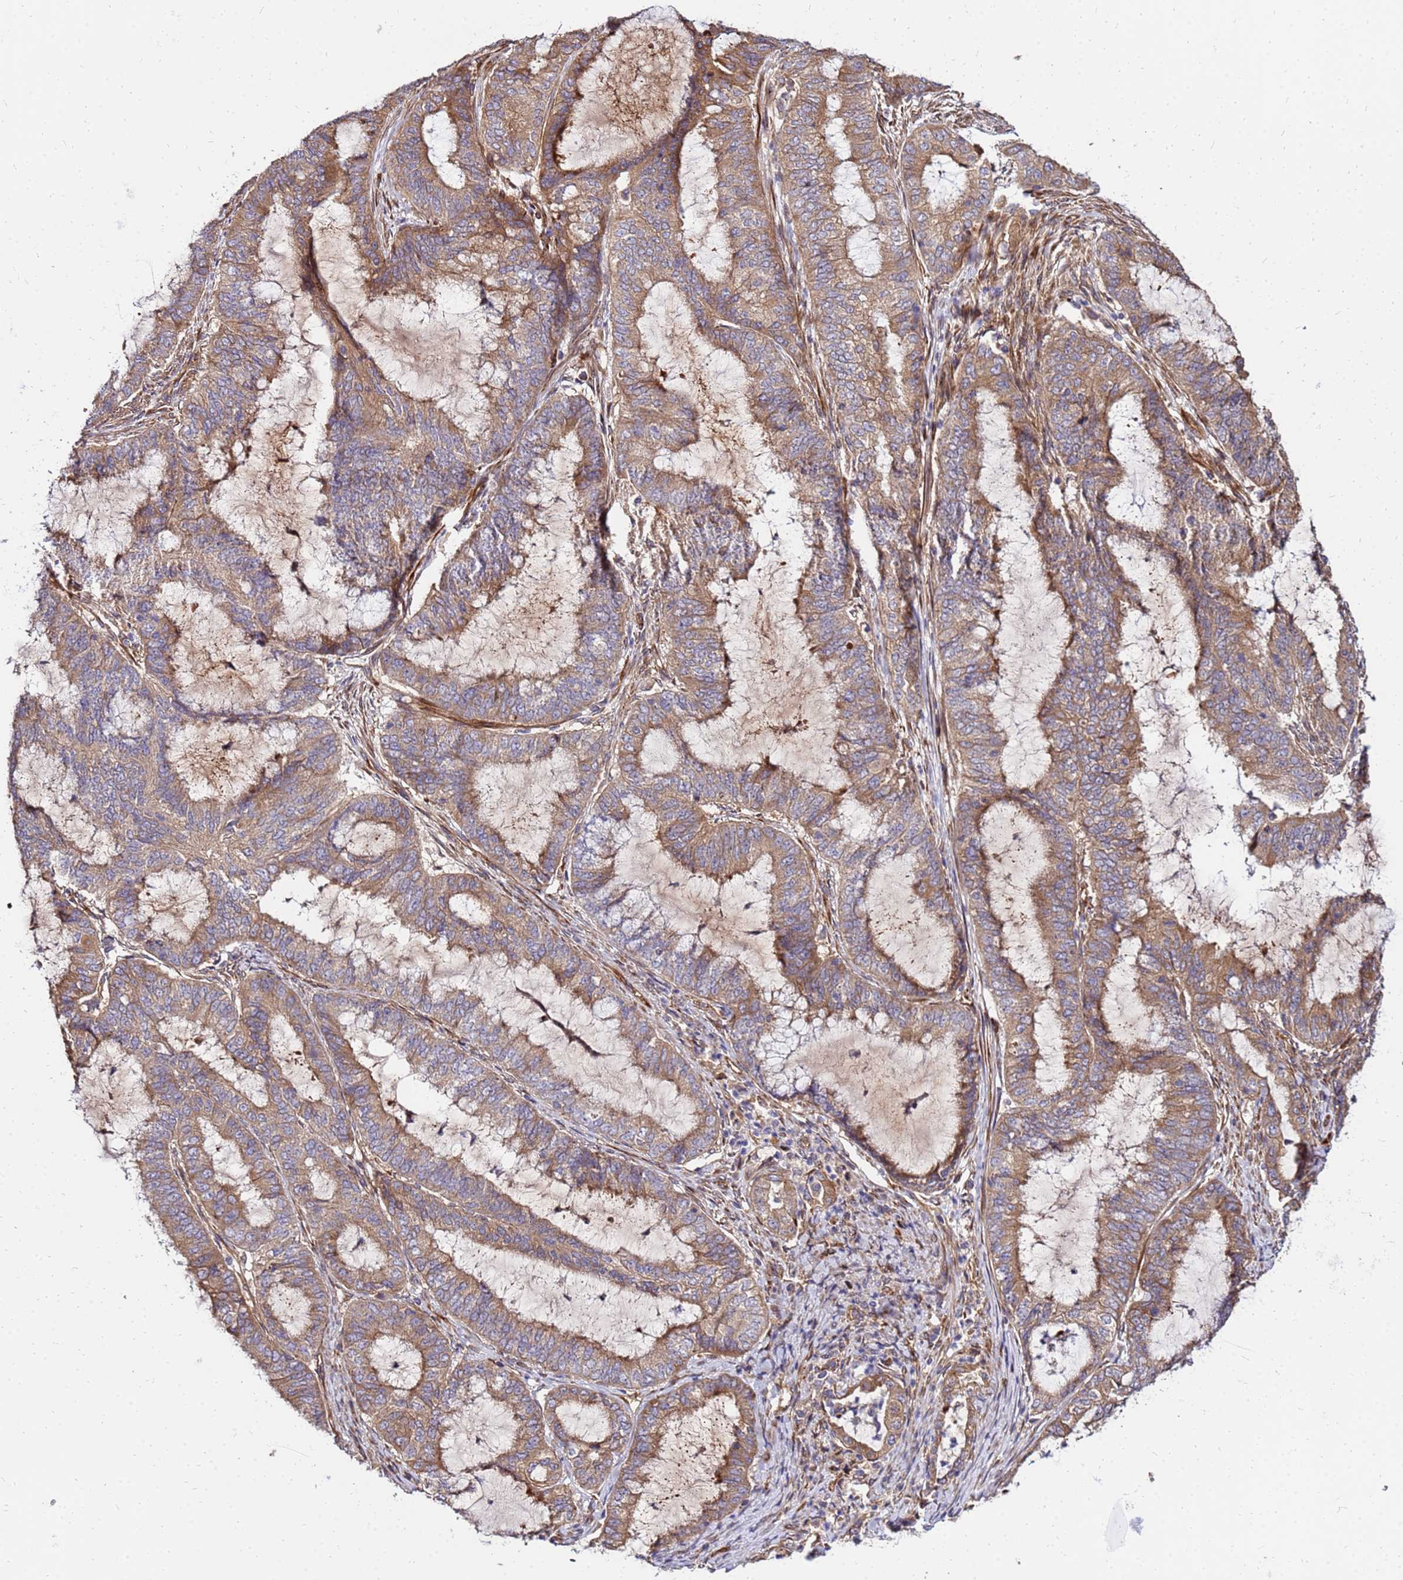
{"staining": {"intensity": "moderate", "quantity": ">75%", "location": "cytoplasmic/membranous"}, "tissue": "endometrial cancer", "cell_type": "Tumor cells", "image_type": "cancer", "snomed": [{"axis": "morphology", "description": "Adenocarcinoma, NOS"}, {"axis": "topography", "description": "Endometrium"}], "caption": "Adenocarcinoma (endometrial) stained for a protein displays moderate cytoplasmic/membranous positivity in tumor cells.", "gene": "WWC2", "patient": {"sex": "female", "age": 51}}